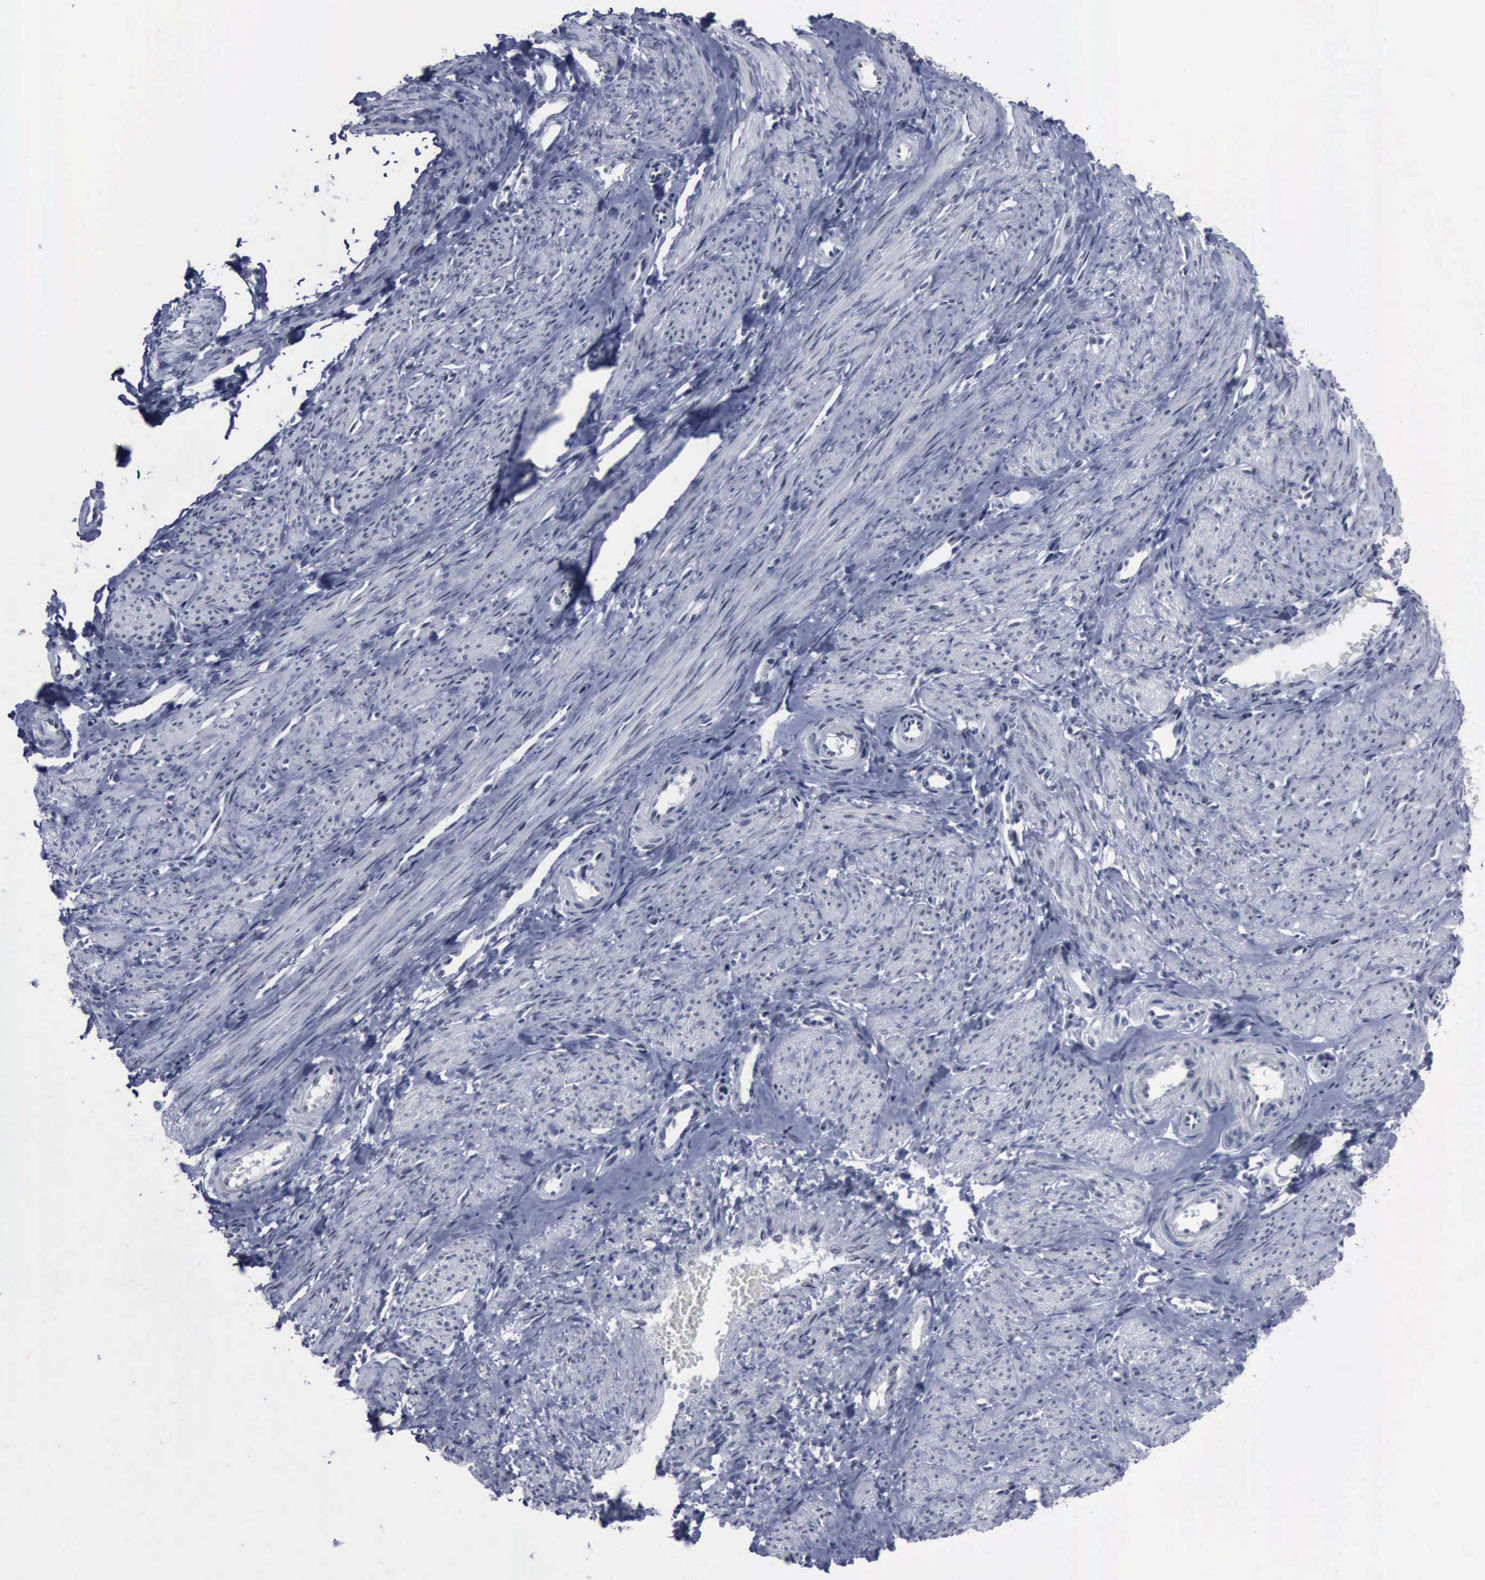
{"staining": {"intensity": "negative", "quantity": "none", "location": "none"}, "tissue": "smooth muscle", "cell_type": "Smooth muscle cells", "image_type": "normal", "snomed": [{"axis": "morphology", "description": "Normal tissue, NOS"}, {"axis": "topography", "description": "Smooth muscle"}, {"axis": "topography", "description": "Uterus"}], "caption": "Immunohistochemistry (IHC) of unremarkable smooth muscle shows no staining in smooth muscle cells.", "gene": "BRD1", "patient": {"sex": "female", "age": 39}}